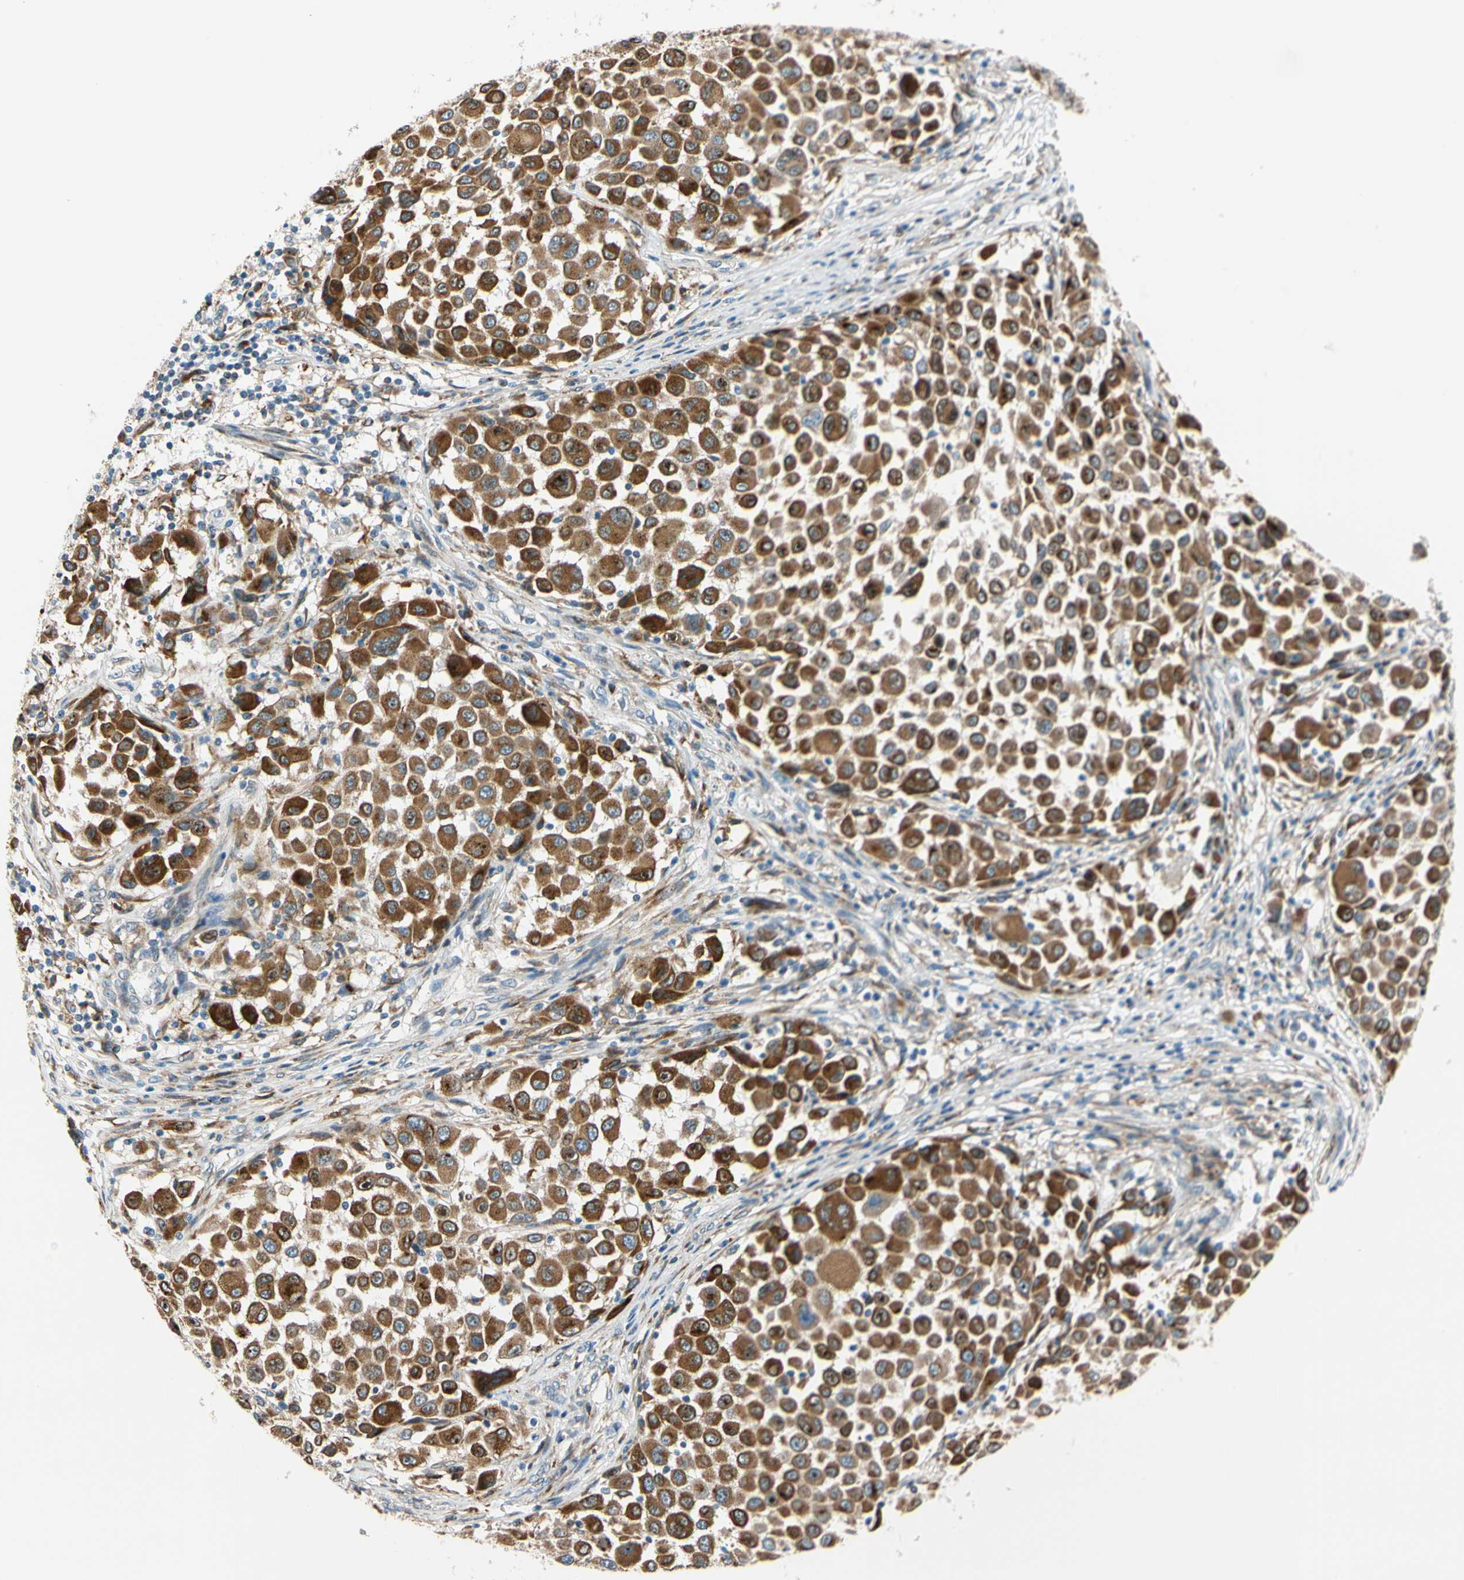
{"staining": {"intensity": "strong", "quantity": ">75%", "location": "cytoplasmic/membranous"}, "tissue": "melanoma", "cell_type": "Tumor cells", "image_type": "cancer", "snomed": [{"axis": "morphology", "description": "Malignant melanoma, Metastatic site"}, {"axis": "topography", "description": "Lymph node"}], "caption": "Strong cytoplasmic/membranous positivity is seen in approximately >75% of tumor cells in melanoma.", "gene": "NUCB1", "patient": {"sex": "male", "age": 61}}